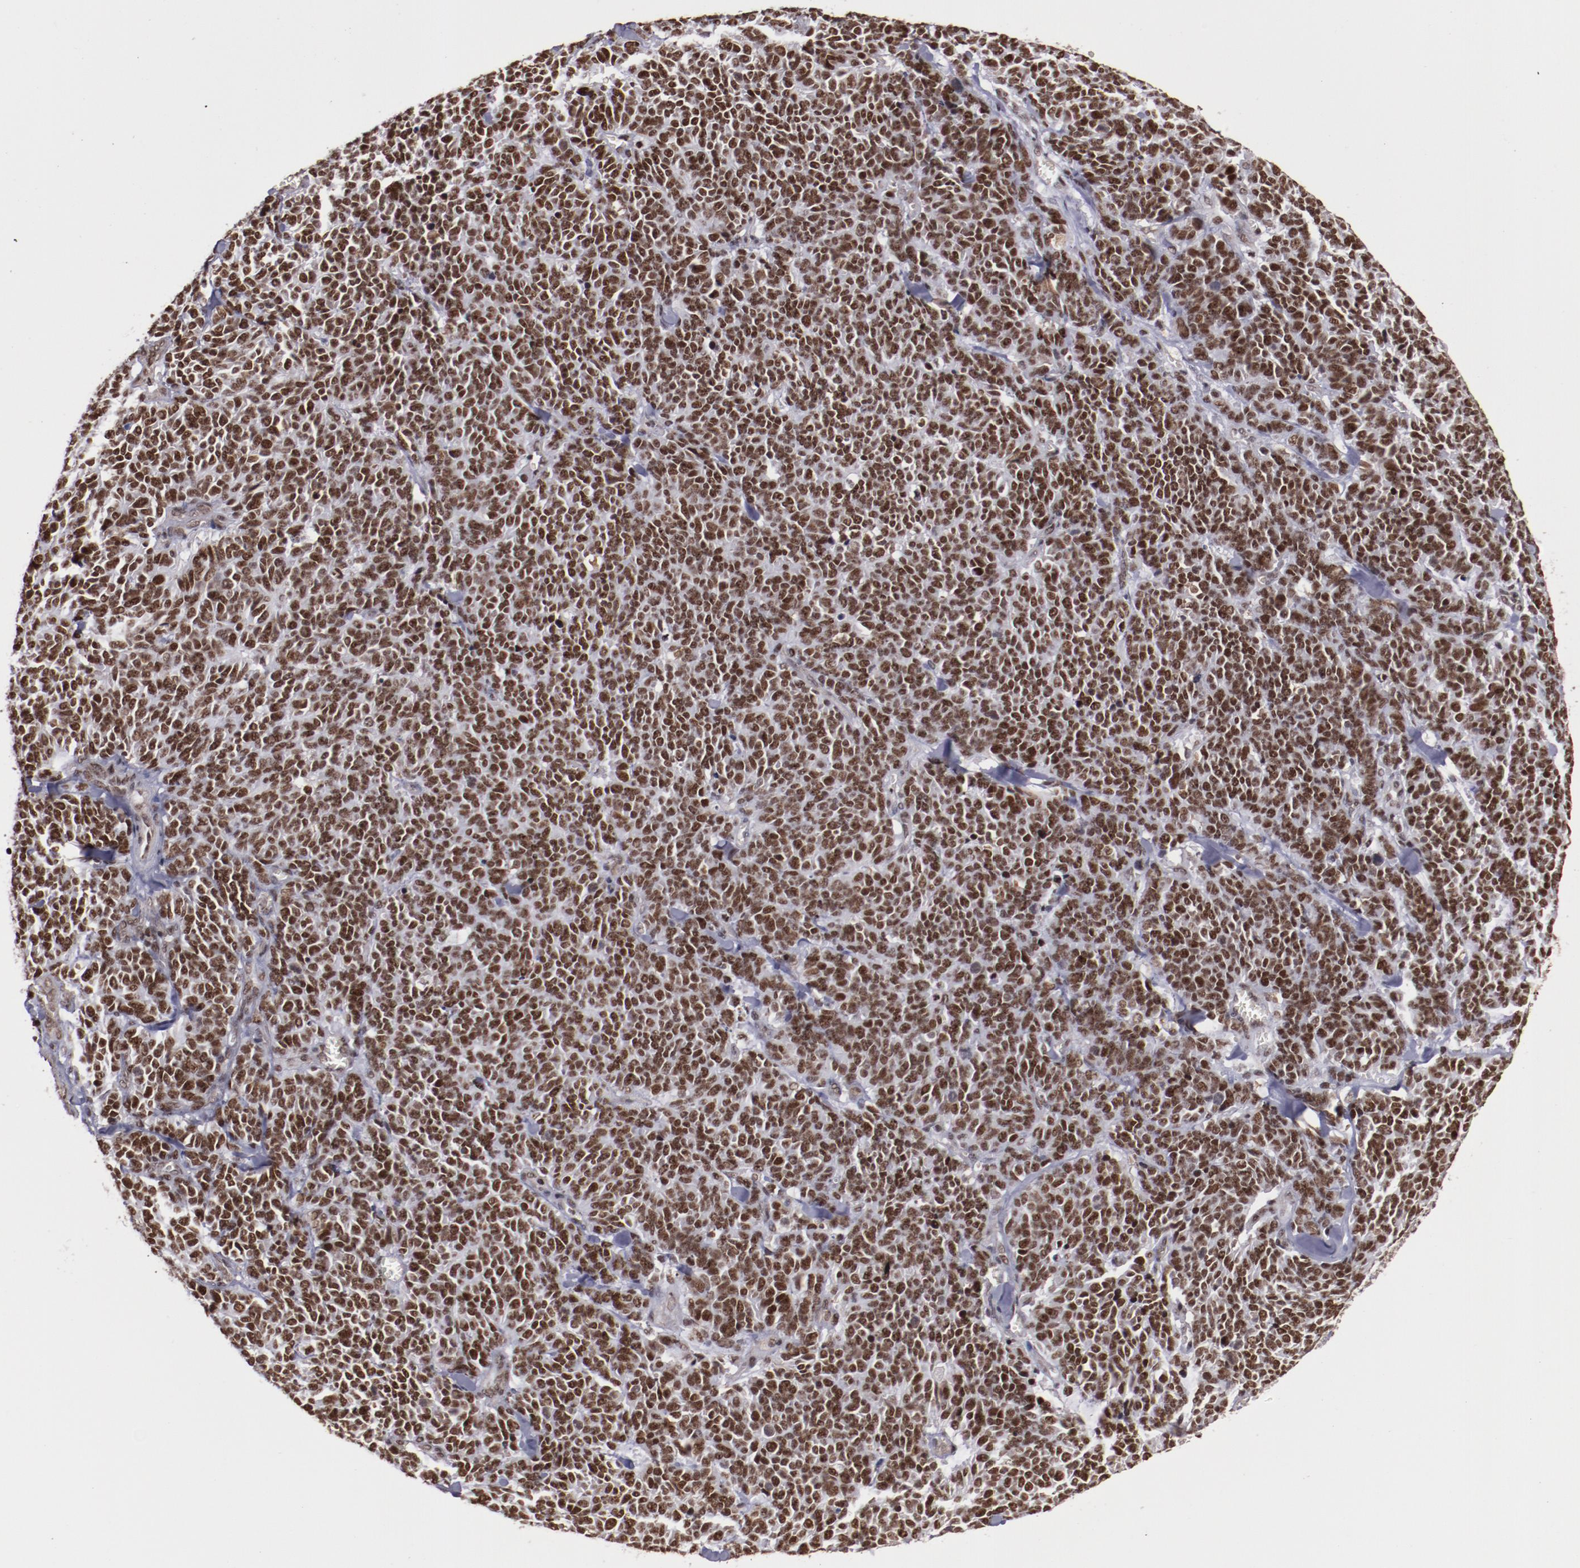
{"staining": {"intensity": "moderate", "quantity": ">75%", "location": "nuclear"}, "tissue": "lung cancer", "cell_type": "Tumor cells", "image_type": "cancer", "snomed": [{"axis": "morphology", "description": "Neoplasm, malignant, NOS"}, {"axis": "topography", "description": "Lung"}], "caption": "This histopathology image demonstrates IHC staining of human lung cancer (malignant neoplasm), with medium moderate nuclear staining in approximately >75% of tumor cells.", "gene": "STAG2", "patient": {"sex": "female", "age": 58}}